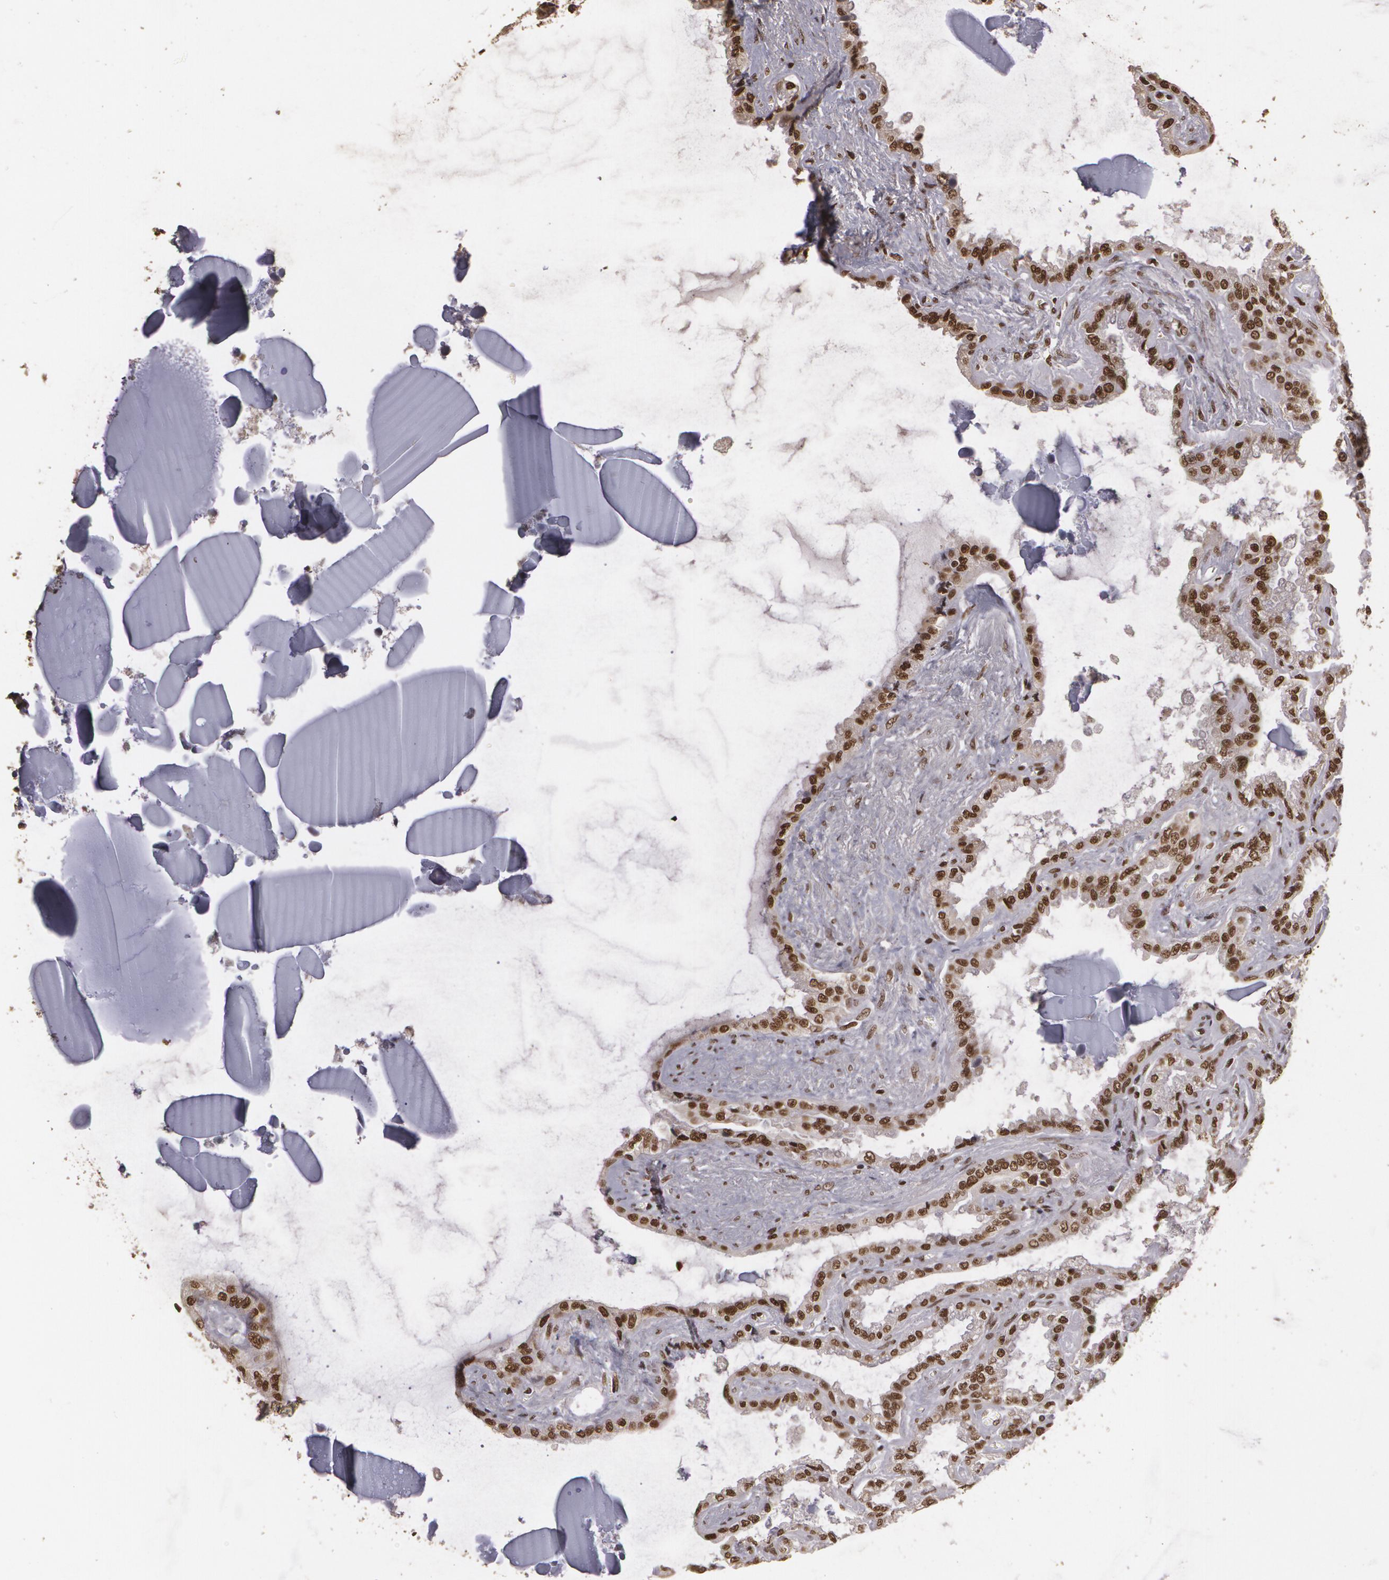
{"staining": {"intensity": "strong", "quantity": ">75%", "location": "nuclear"}, "tissue": "seminal vesicle", "cell_type": "Glandular cells", "image_type": "normal", "snomed": [{"axis": "morphology", "description": "Normal tissue, NOS"}, {"axis": "morphology", "description": "Inflammation, NOS"}, {"axis": "topography", "description": "Urinary bladder"}, {"axis": "topography", "description": "Prostate"}, {"axis": "topography", "description": "Seminal veicle"}], "caption": "Immunohistochemistry of normal seminal vesicle reveals high levels of strong nuclear expression in about >75% of glandular cells. The staining was performed using DAB to visualize the protein expression in brown, while the nuclei were stained in blue with hematoxylin (Magnification: 20x).", "gene": "RCOR1", "patient": {"sex": "male", "age": 82}}